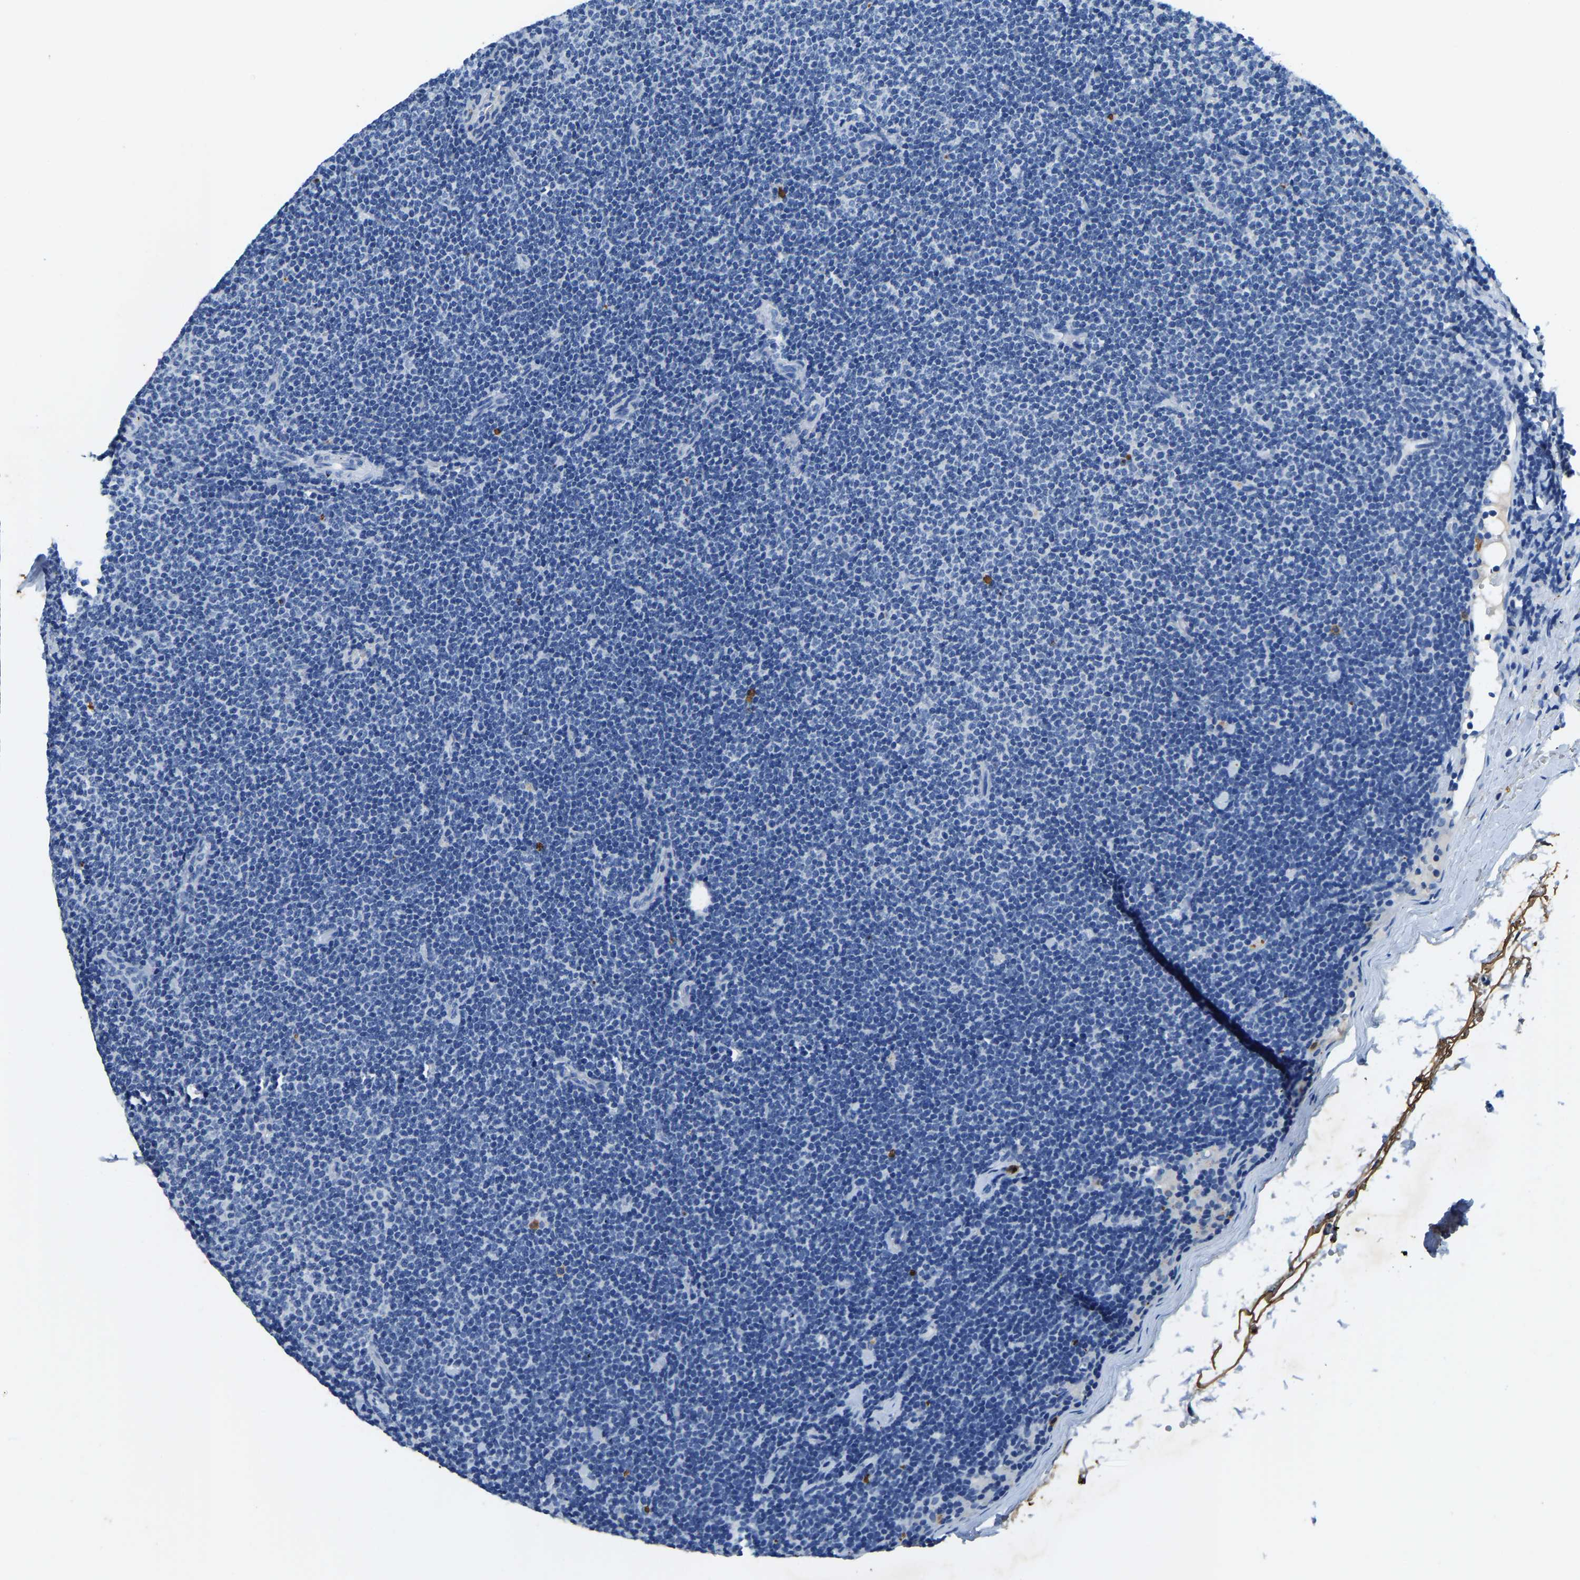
{"staining": {"intensity": "negative", "quantity": "none", "location": "none"}, "tissue": "lymphoma", "cell_type": "Tumor cells", "image_type": "cancer", "snomed": [{"axis": "morphology", "description": "Malignant lymphoma, non-Hodgkin's type, Low grade"}, {"axis": "topography", "description": "Lymph node"}], "caption": "Immunohistochemistry photomicrograph of malignant lymphoma, non-Hodgkin's type (low-grade) stained for a protein (brown), which demonstrates no staining in tumor cells. (DAB immunohistochemistry with hematoxylin counter stain).", "gene": "UBN2", "patient": {"sex": "female", "age": 53}}